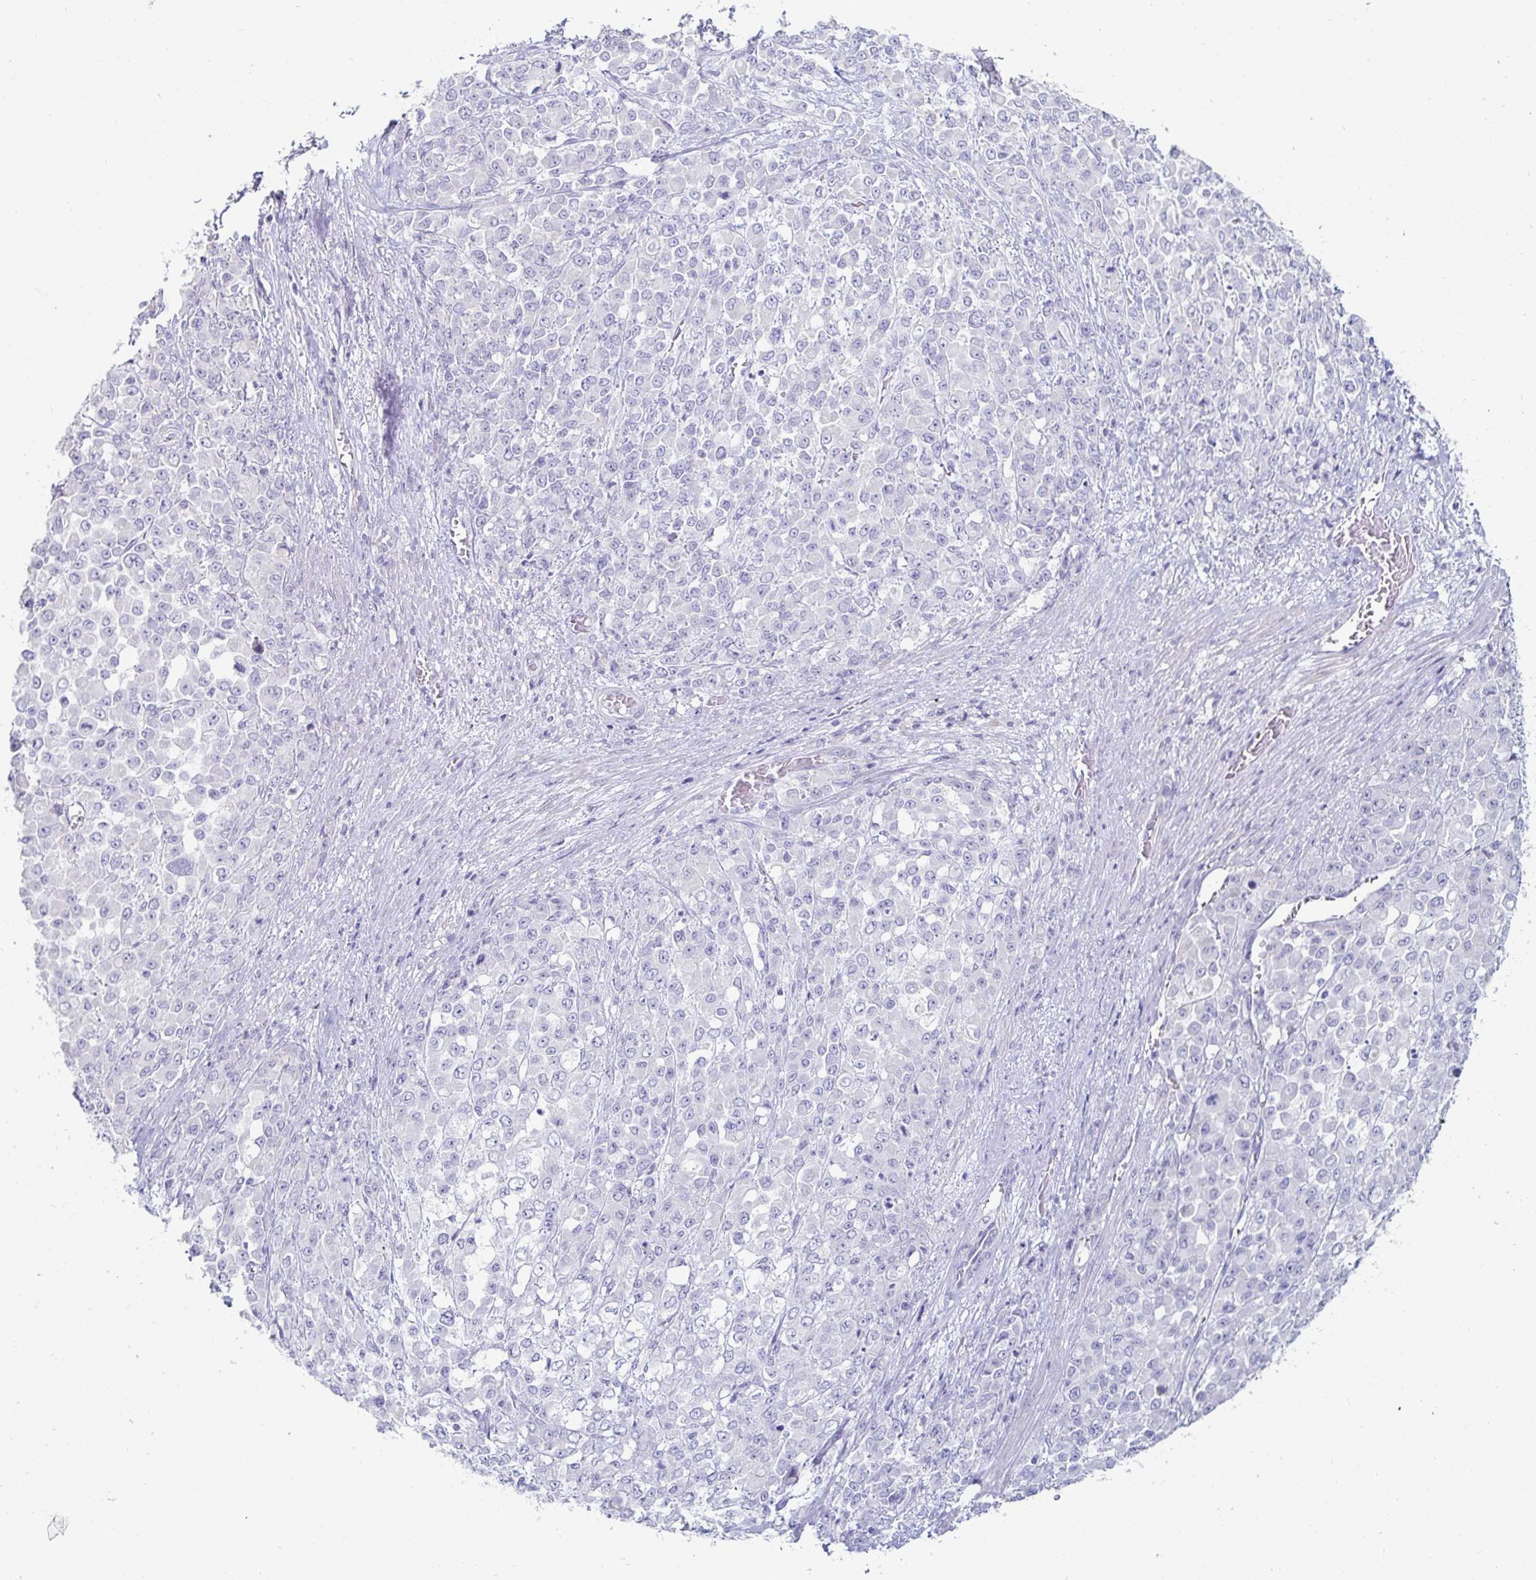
{"staining": {"intensity": "negative", "quantity": "none", "location": "none"}, "tissue": "stomach cancer", "cell_type": "Tumor cells", "image_type": "cancer", "snomed": [{"axis": "morphology", "description": "Adenocarcinoma, NOS"}, {"axis": "topography", "description": "Stomach"}], "caption": "High power microscopy image of an immunohistochemistry (IHC) histopathology image of stomach adenocarcinoma, revealing no significant staining in tumor cells. The staining was performed using DAB (3,3'-diaminobenzidine) to visualize the protein expression in brown, while the nuclei were stained in blue with hematoxylin (Magnification: 20x).", "gene": "C4orf17", "patient": {"sex": "female", "age": 76}}